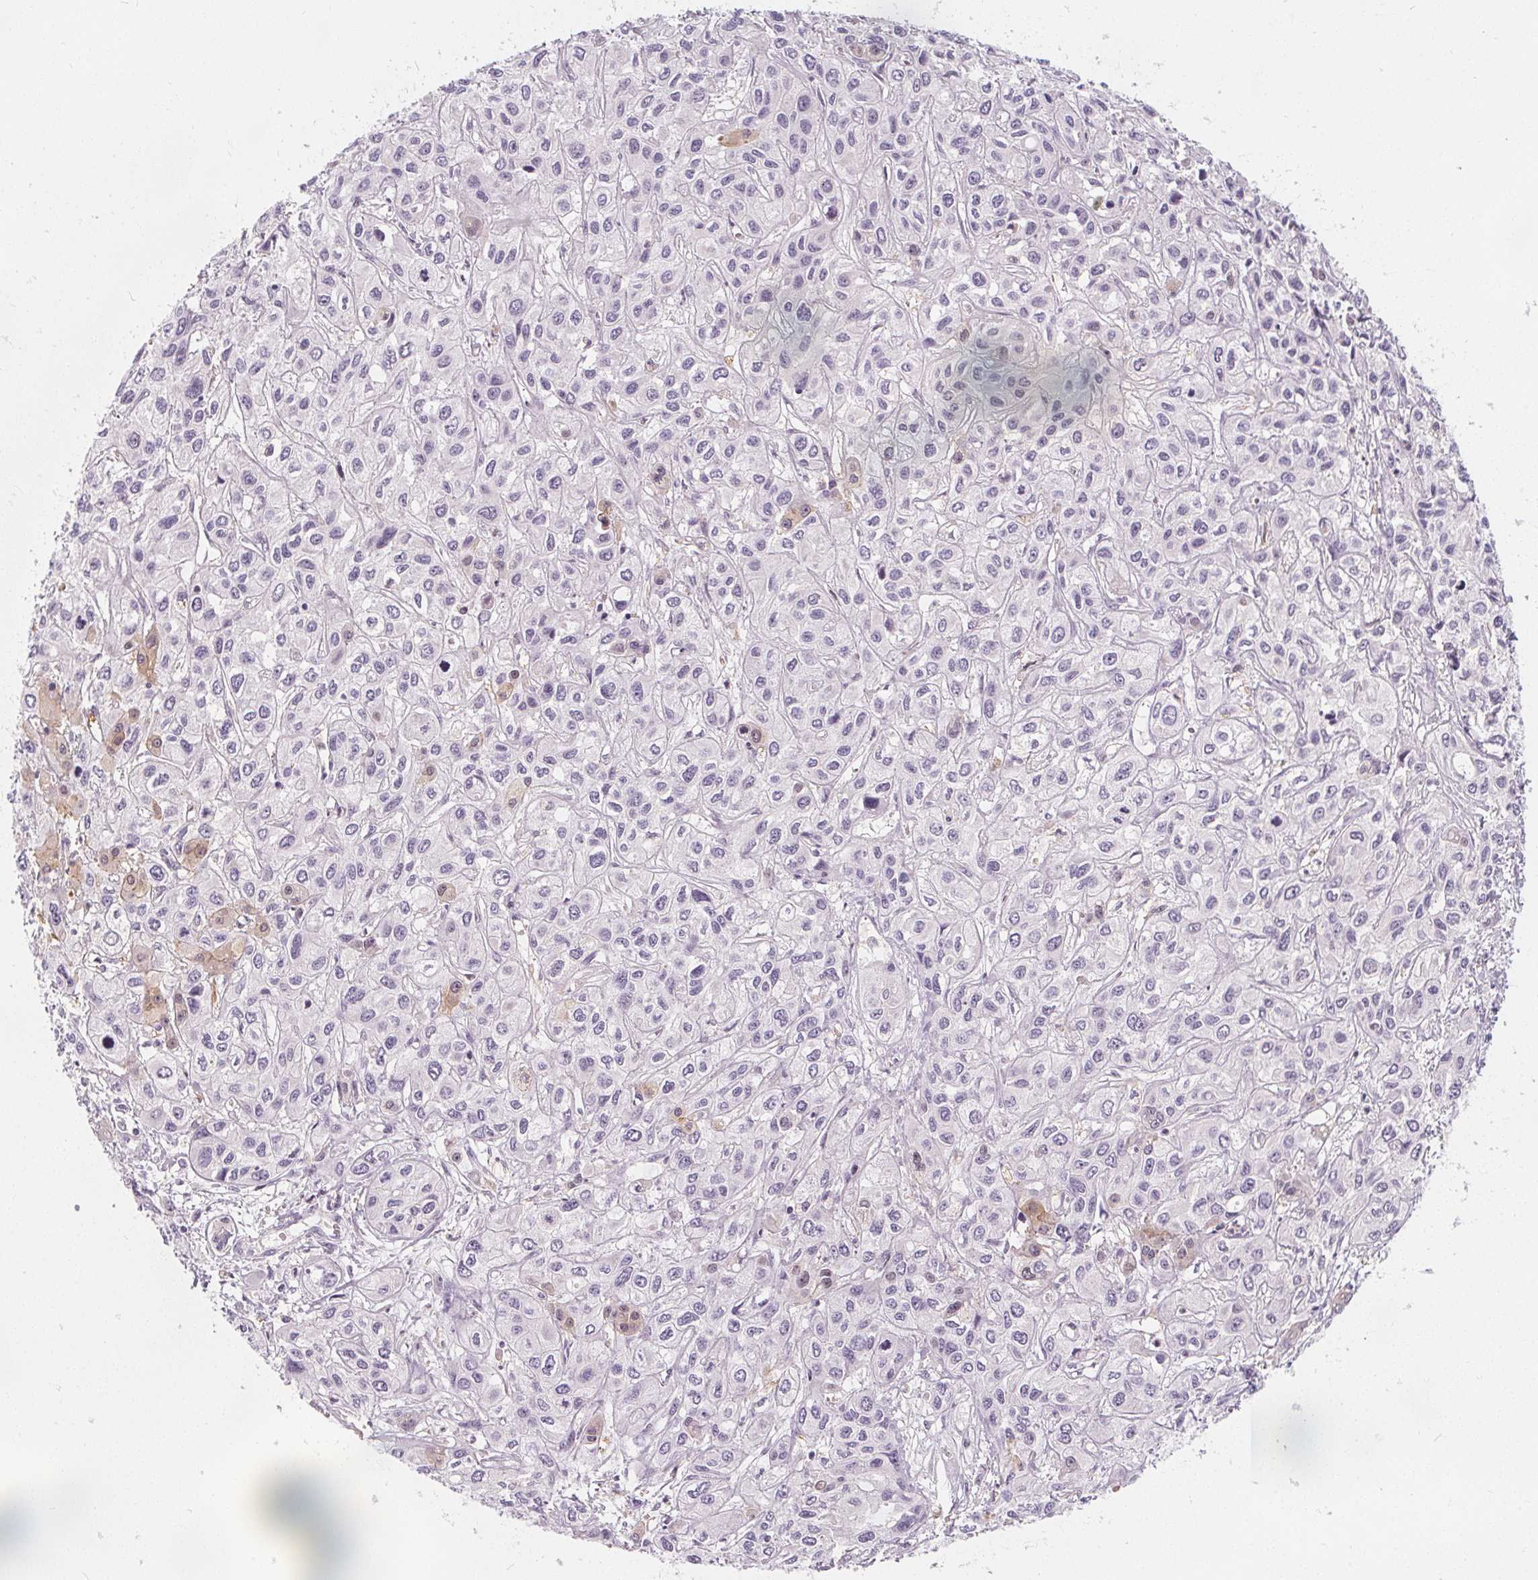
{"staining": {"intensity": "negative", "quantity": "none", "location": "none"}, "tissue": "liver cancer", "cell_type": "Tumor cells", "image_type": "cancer", "snomed": [{"axis": "morphology", "description": "Cholangiocarcinoma"}, {"axis": "topography", "description": "Liver"}], "caption": "Liver cholangiocarcinoma was stained to show a protein in brown. There is no significant positivity in tumor cells. (DAB IHC, high magnification).", "gene": "UGP2", "patient": {"sex": "female", "age": 66}}